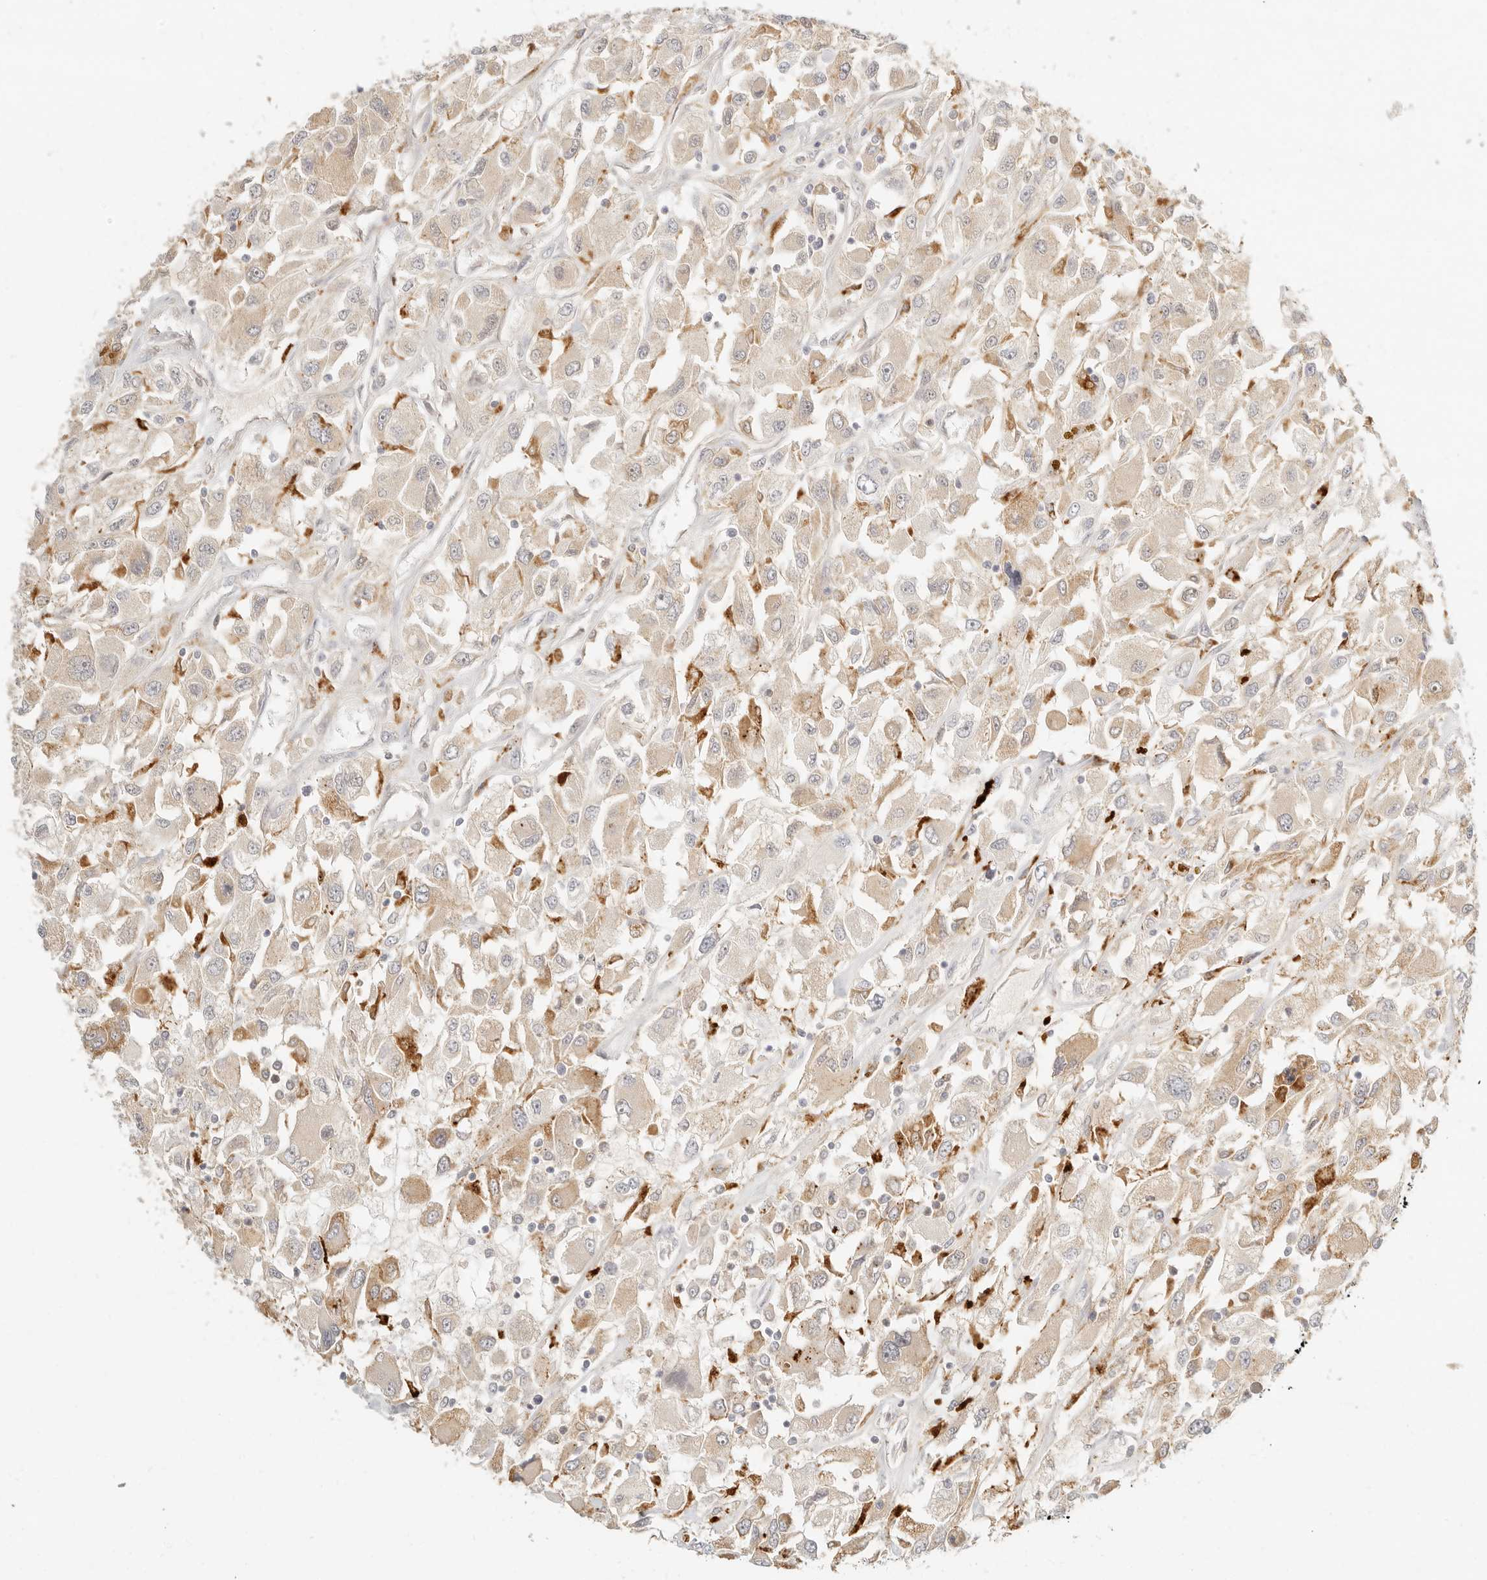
{"staining": {"intensity": "moderate", "quantity": ">75%", "location": "cytoplasmic/membranous"}, "tissue": "renal cancer", "cell_type": "Tumor cells", "image_type": "cancer", "snomed": [{"axis": "morphology", "description": "Adenocarcinoma, NOS"}, {"axis": "topography", "description": "Kidney"}], "caption": "Adenocarcinoma (renal) tissue shows moderate cytoplasmic/membranous positivity in approximately >75% of tumor cells, visualized by immunohistochemistry.", "gene": "RNASET2", "patient": {"sex": "female", "age": 52}}